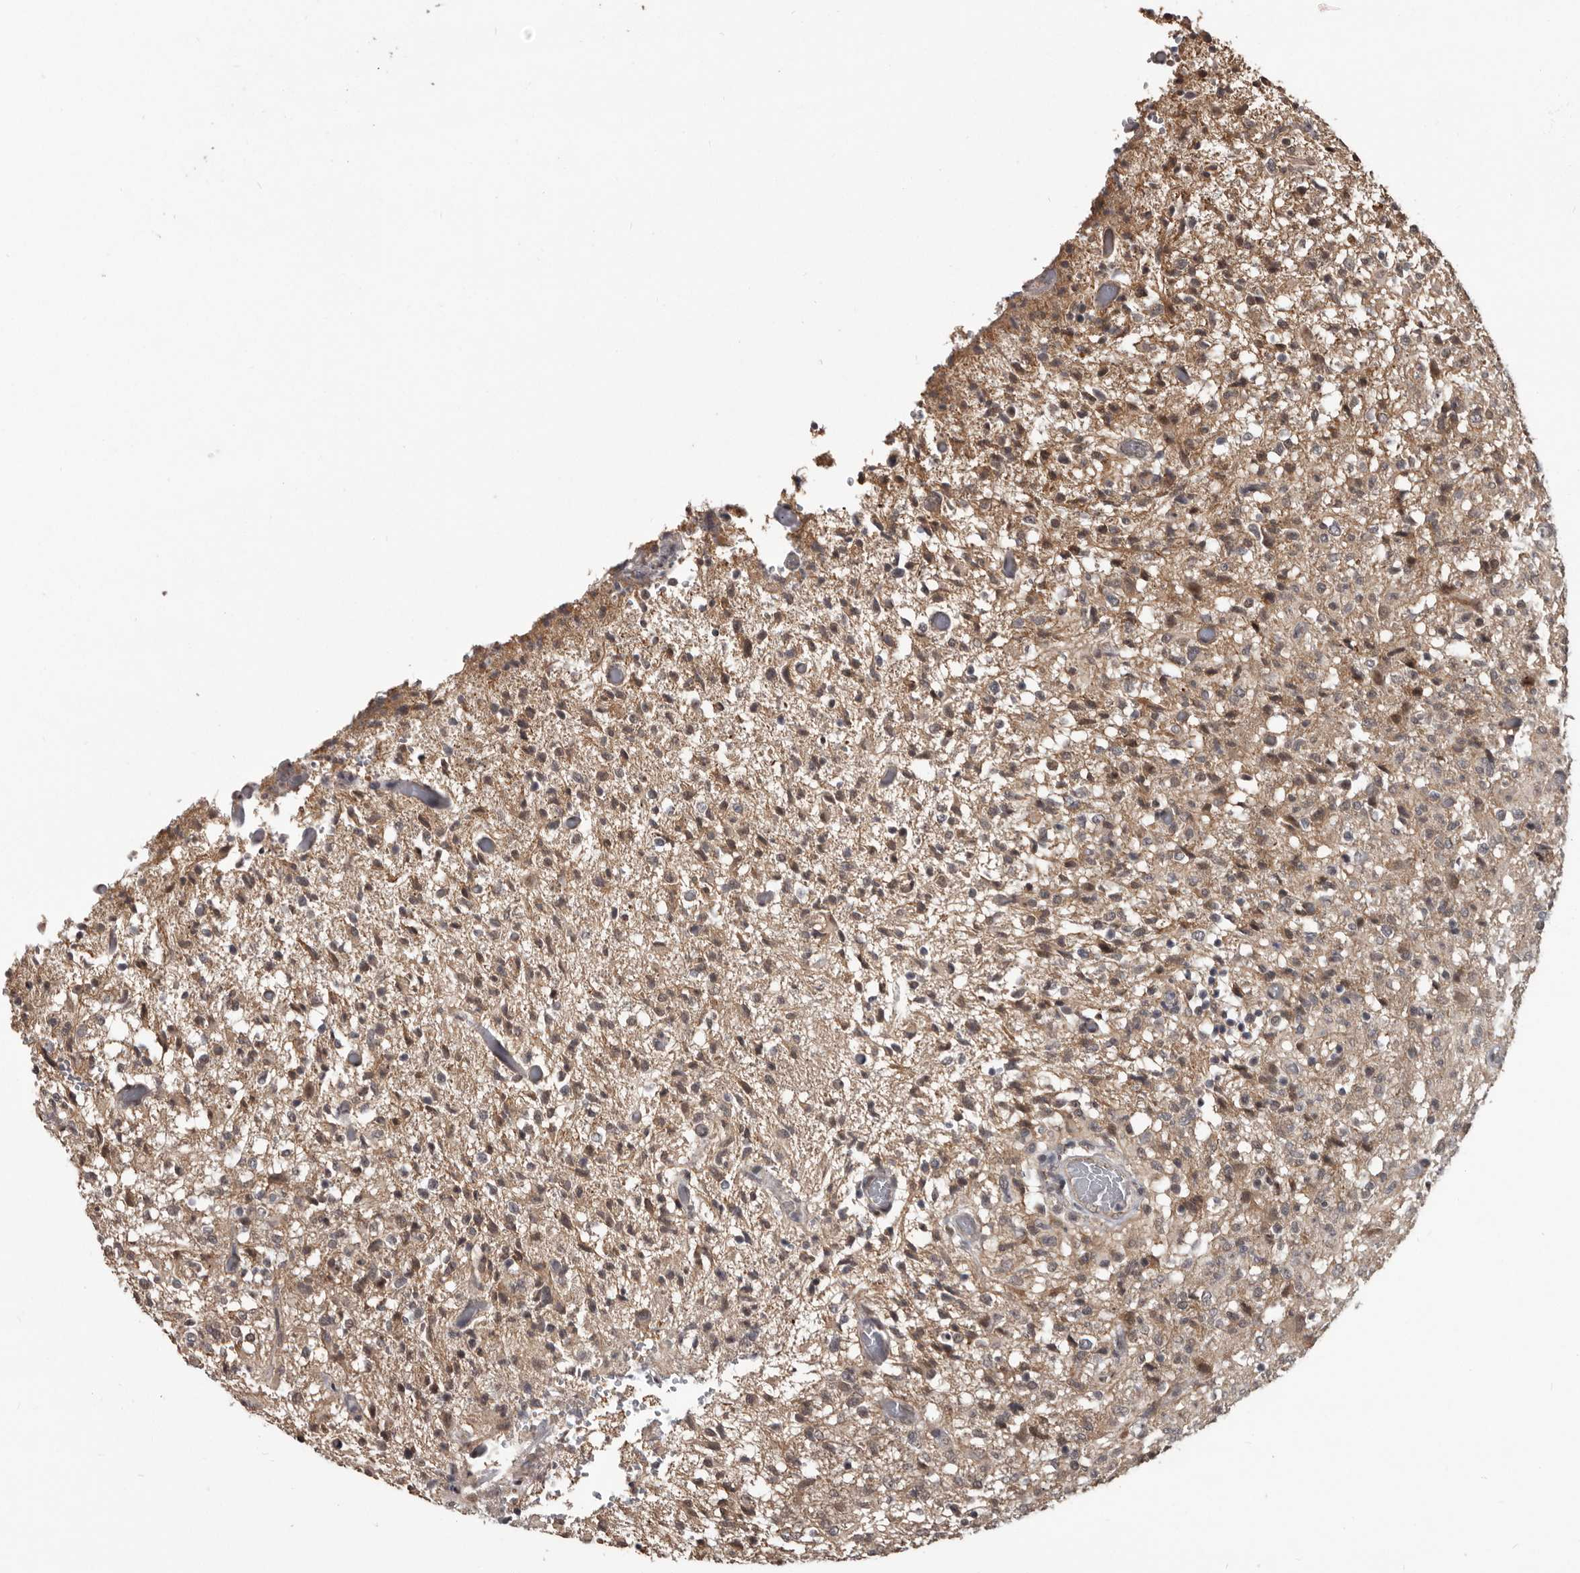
{"staining": {"intensity": "moderate", "quantity": "<25%", "location": "cytoplasmic/membranous"}, "tissue": "glioma", "cell_type": "Tumor cells", "image_type": "cancer", "snomed": [{"axis": "morphology", "description": "Glioma, malignant, High grade"}, {"axis": "topography", "description": "Brain"}], "caption": "Malignant glioma (high-grade) tissue reveals moderate cytoplasmic/membranous staining in about <25% of tumor cells", "gene": "AHR", "patient": {"sex": "female", "age": 57}}